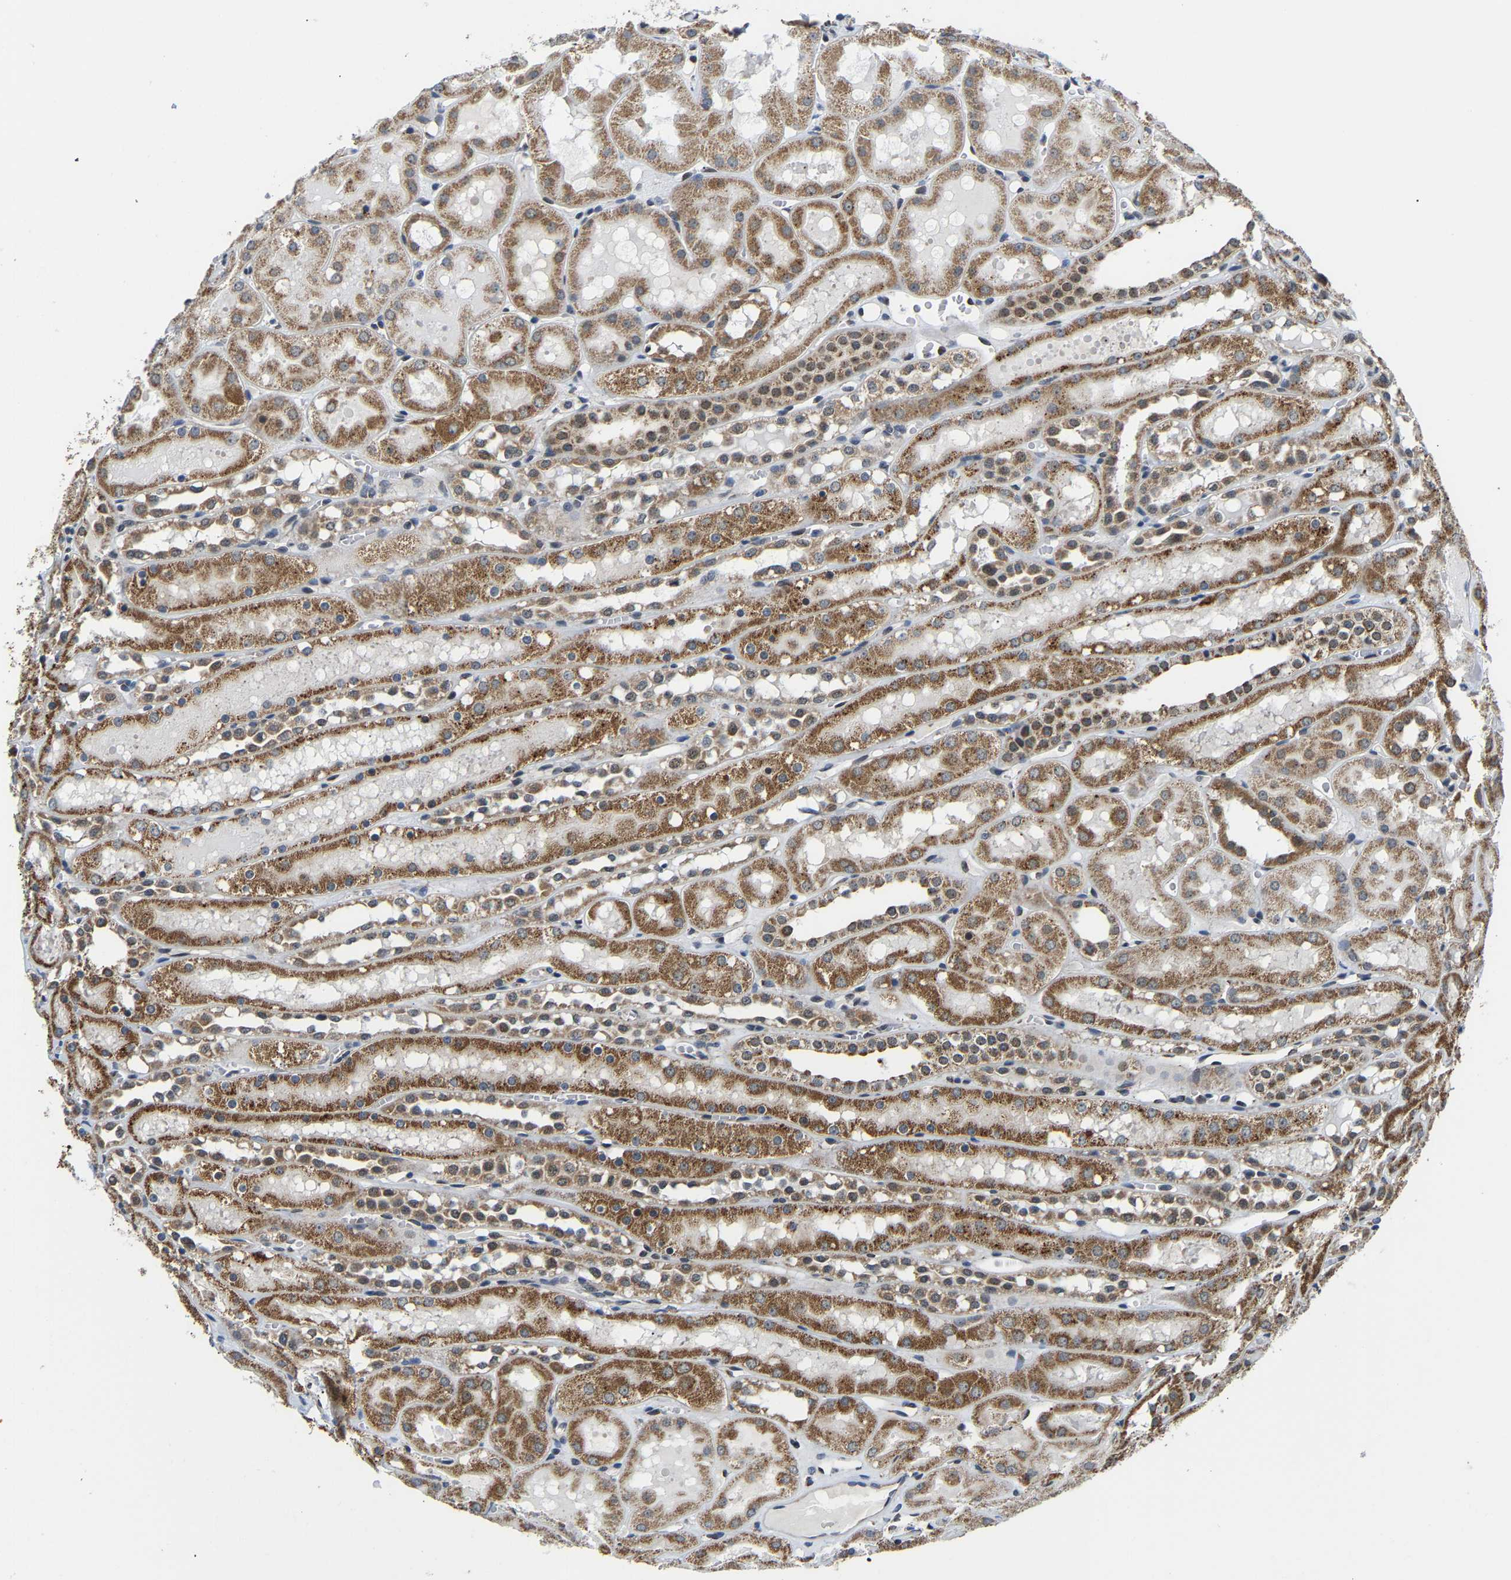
{"staining": {"intensity": "negative", "quantity": "none", "location": "none"}, "tissue": "kidney", "cell_type": "Cells in glomeruli", "image_type": "normal", "snomed": [{"axis": "morphology", "description": "Normal tissue, NOS"}, {"axis": "topography", "description": "Kidney"}, {"axis": "topography", "description": "Urinary bladder"}], "caption": "DAB (3,3'-diaminobenzidine) immunohistochemical staining of normal kidney demonstrates no significant expression in cells in glomeruli. The staining was performed using DAB to visualize the protein expression in brown, while the nuclei were stained in blue with hematoxylin (Magnification: 20x).", "gene": "GIMAP7", "patient": {"sex": "male", "age": 16}}